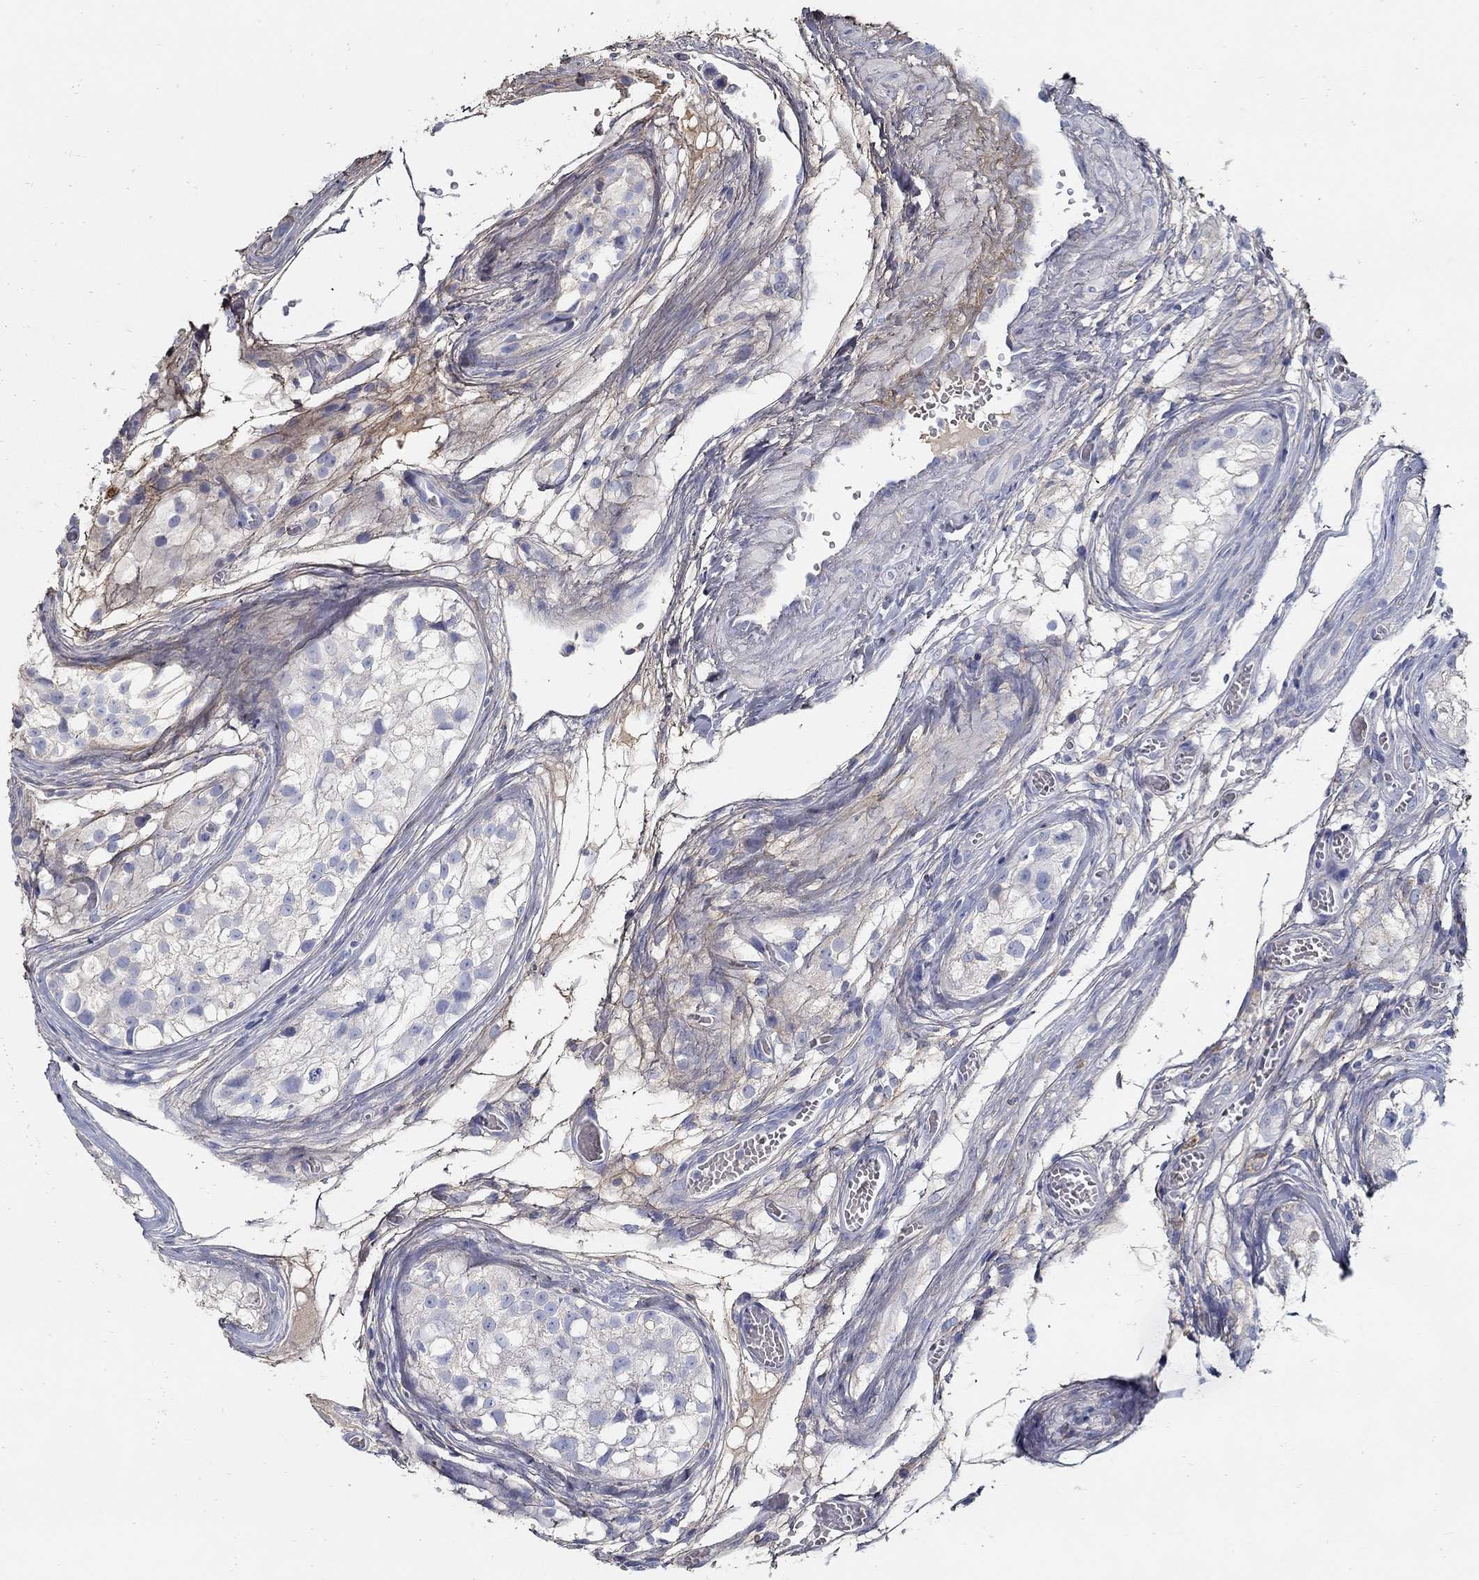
{"staining": {"intensity": "negative", "quantity": "none", "location": "none"}, "tissue": "testis cancer", "cell_type": "Tumor cells", "image_type": "cancer", "snomed": [{"axis": "morphology", "description": "Seminoma, NOS"}, {"axis": "morphology", "description": "Carcinoma, Embryonal, NOS"}, {"axis": "topography", "description": "Testis"}], "caption": "This histopathology image is of seminoma (testis) stained with IHC to label a protein in brown with the nuclei are counter-stained blue. There is no expression in tumor cells.", "gene": "TGFBI", "patient": {"sex": "male", "age": 22}}